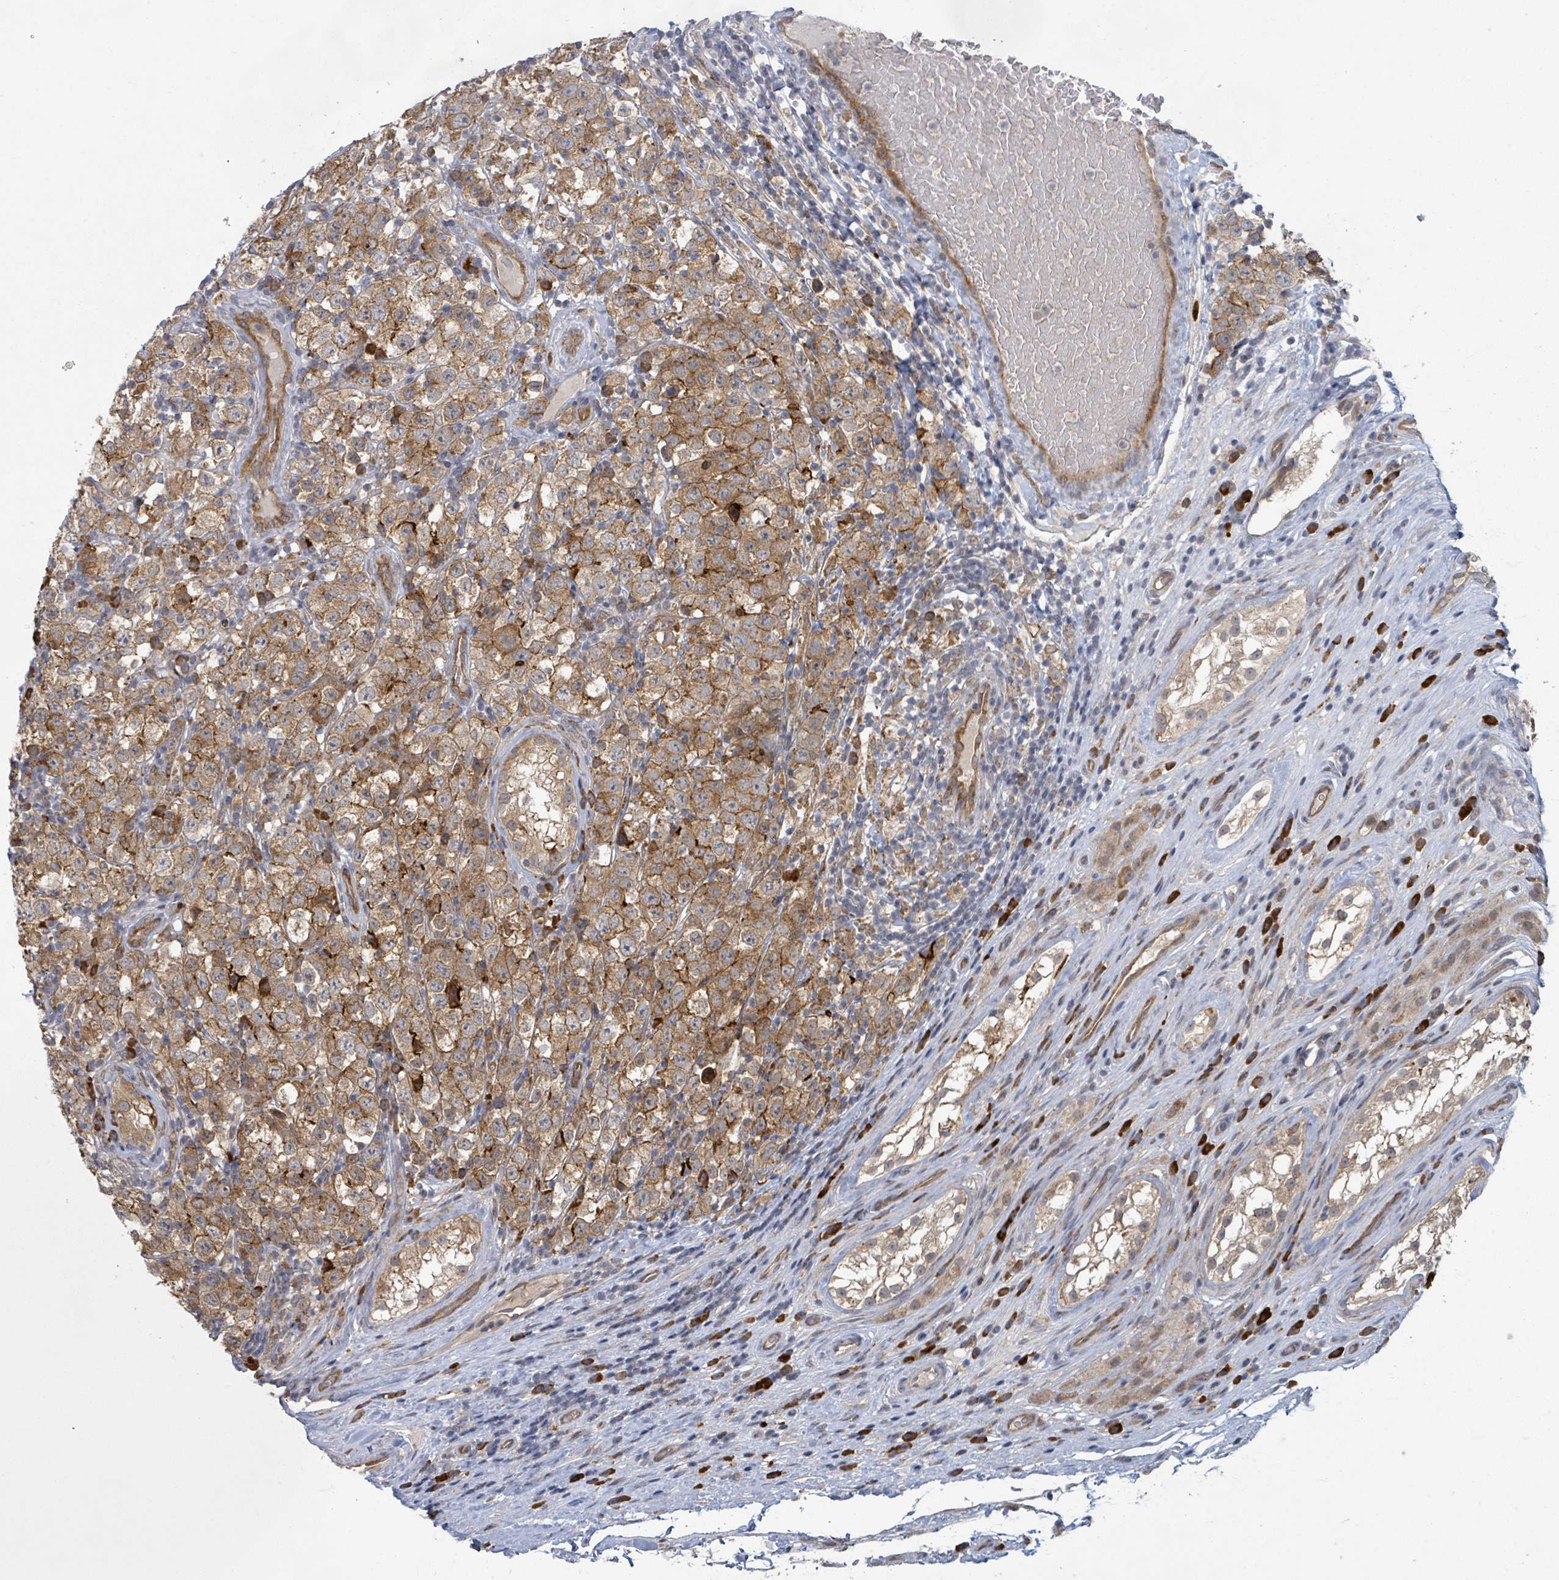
{"staining": {"intensity": "moderate", "quantity": ">75%", "location": "cytoplasmic/membranous"}, "tissue": "testis cancer", "cell_type": "Tumor cells", "image_type": "cancer", "snomed": [{"axis": "morphology", "description": "Seminoma, NOS"}, {"axis": "morphology", "description": "Carcinoma, Embryonal, NOS"}, {"axis": "topography", "description": "Testis"}], "caption": "Protein expression analysis of human seminoma (testis) reveals moderate cytoplasmic/membranous staining in about >75% of tumor cells.", "gene": "SHROOM2", "patient": {"sex": "male", "age": 41}}